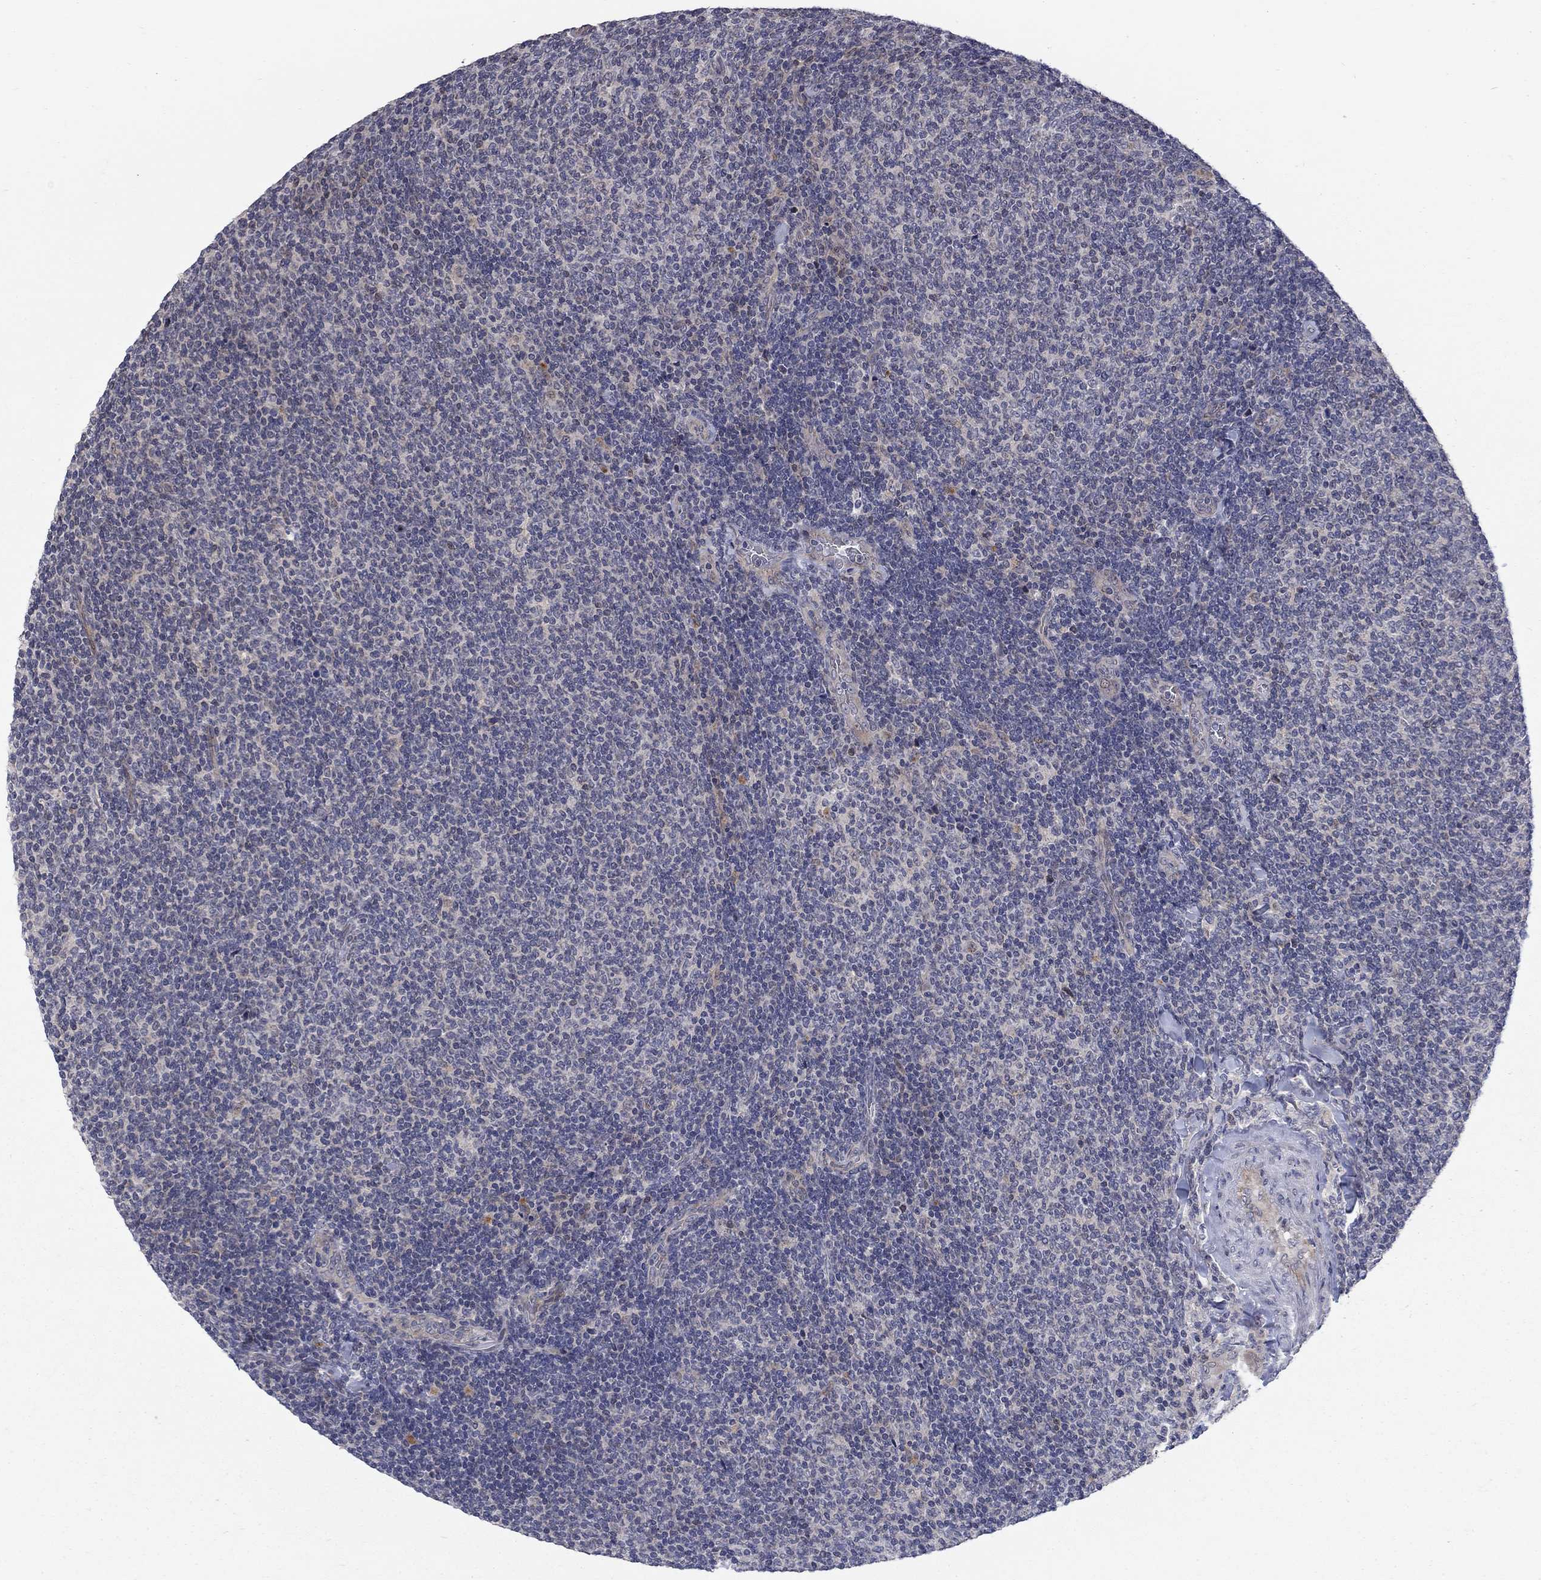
{"staining": {"intensity": "negative", "quantity": "none", "location": "none"}, "tissue": "lymphoma", "cell_type": "Tumor cells", "image_type": "cancer", "snomed": [{"axis": "morphology", "description": "Malignant lymphoma, non-Hodgkin's type, Low grade"}, {"axis": "topography", "description": "Lymph node"}], "caption": "Immunohistochemical staining of human lymphoma shows no significant expression in tumor cells.", "gene": "FAM3B", "patient": {"sex": "male", "age": 52}}